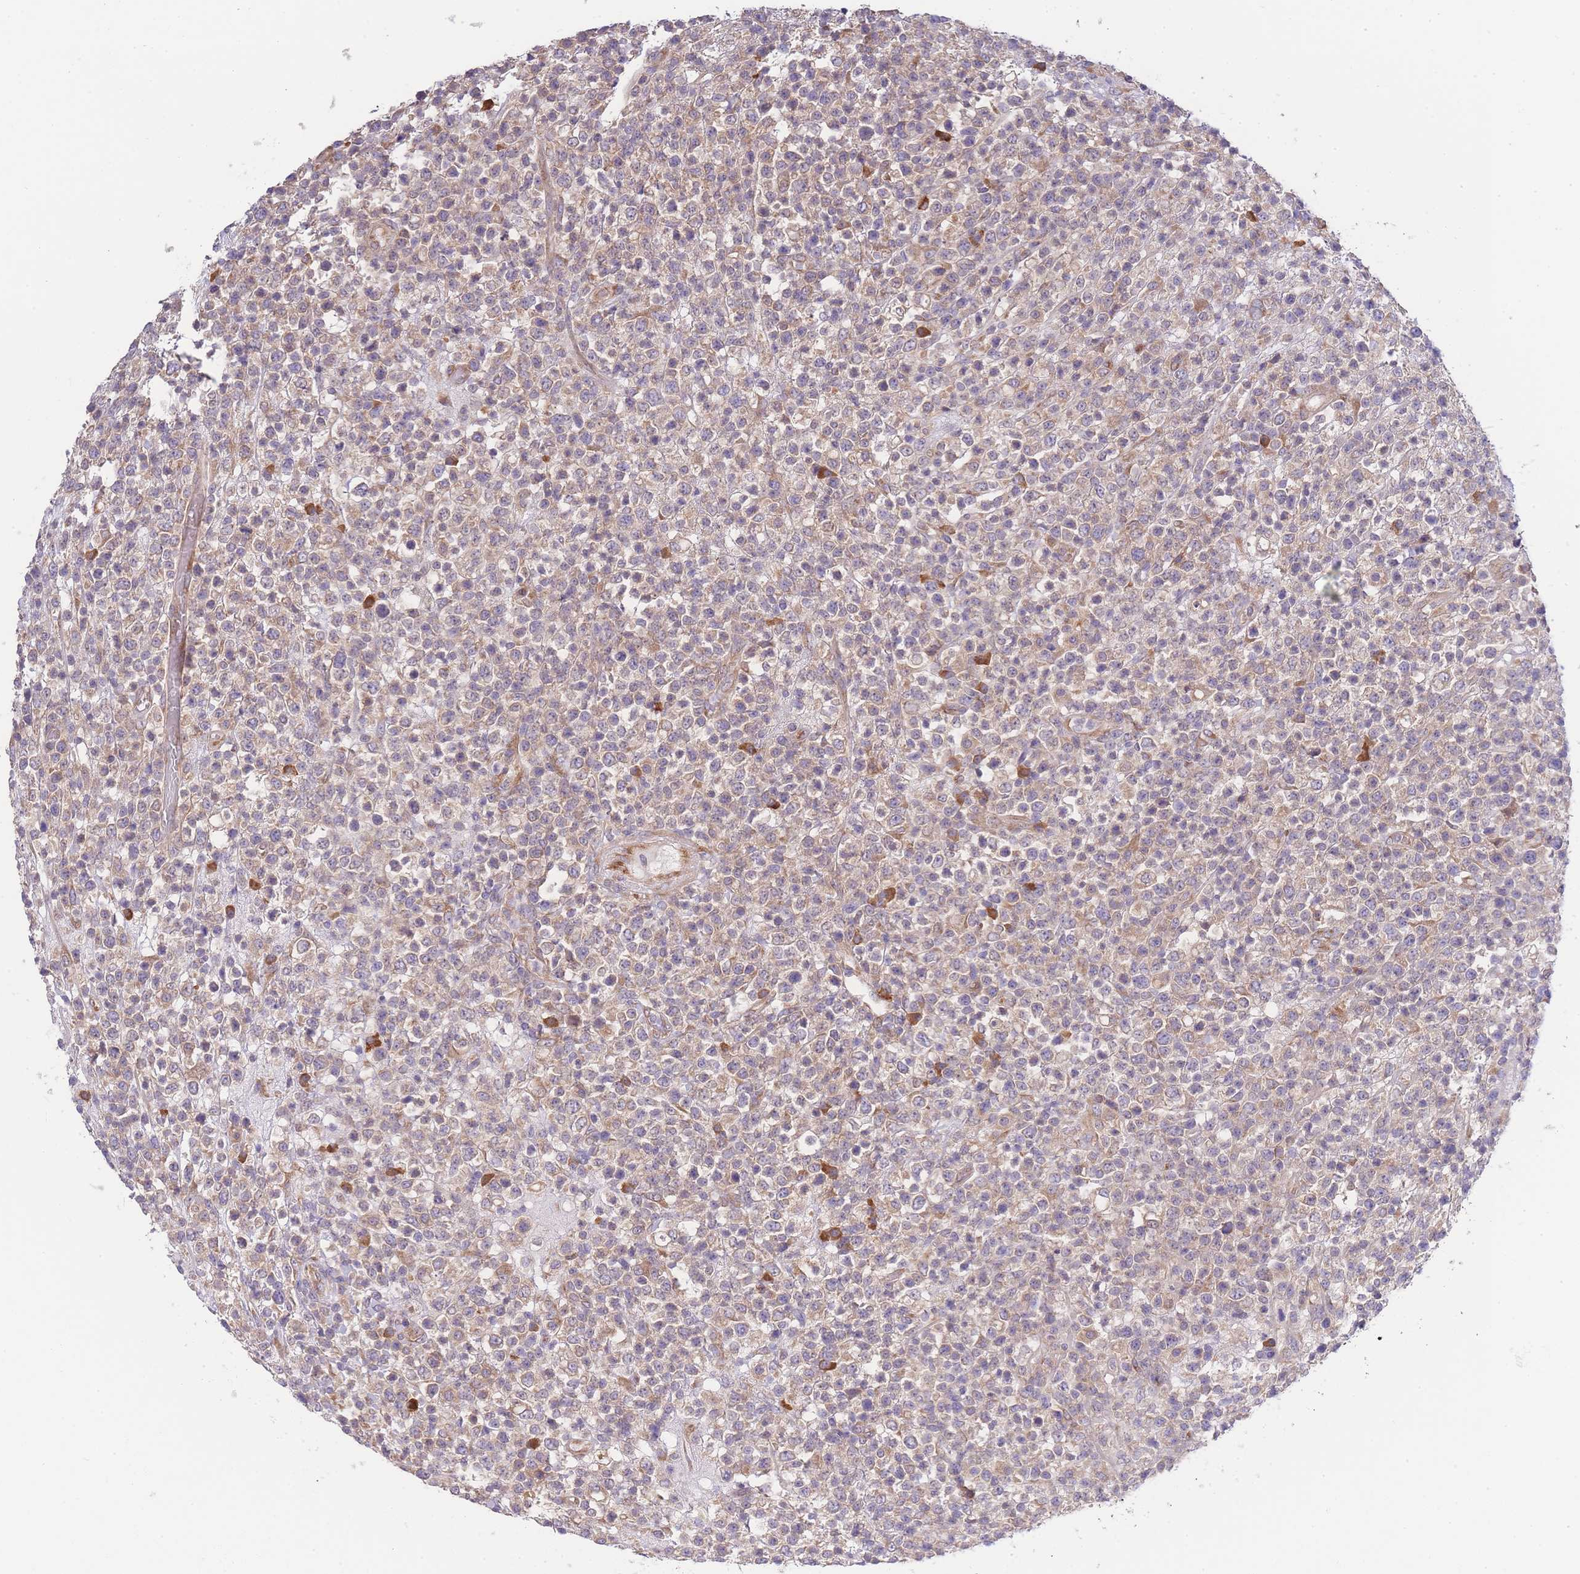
{"staining": {"intensity": "weak", "quantity": ">75%", "location": "cytoplasmic/membranous"}, "tissue": "lymphoma", "cell_type": "Tumor cells", "image_type": "cancer", "snomed": [{"axis": "morphology", "description": "Malignant lymphoma, non-Hodgkin's type, High grade"}, {"axis": "topography", "description": "Colon"}], "caption": "The photomicrograph shows a brown stain indicating the presence of a protein in the cytoplasmic/membranous of tumor cells in malignant lymphoma, non-Hodgkin's type (high-grade). Immunohistochemistry (ihc) stains the protein in brown and the nuclei are stained blue.", "gene": "BEX1", "patient": {"sex": "female", "age": 53}}